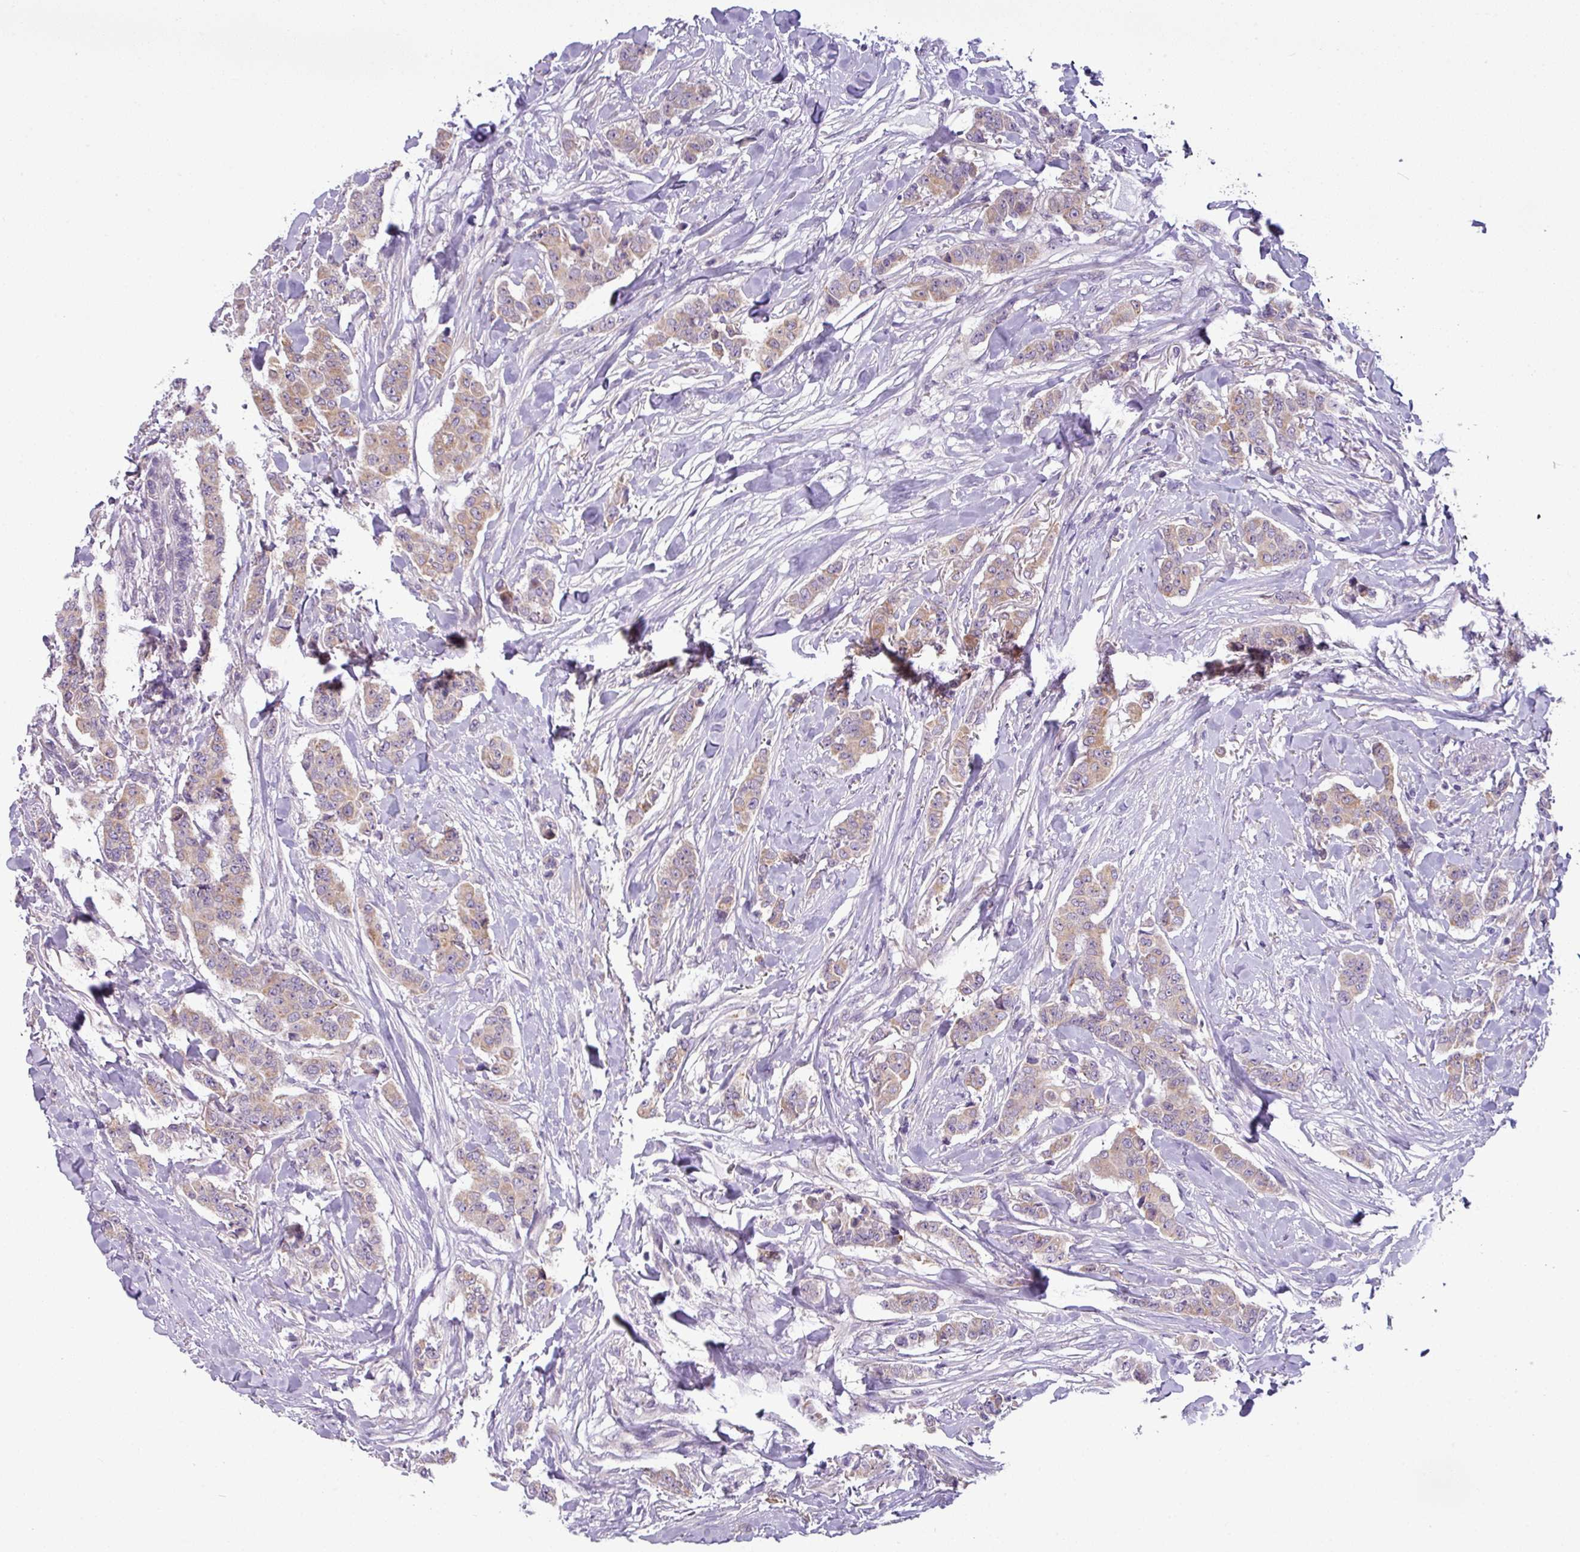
{"staining": {"intensity": "moderate", "quantity": ">75%", "location": "cytoplasmic/membranous"}, "tissue": "breast cancer", "cell_type": "Tumor cells", "image_type": "cancer", "snomed": [{"axis": "morphology", "description": "Duct carcinoma"}, {"axis": "topography", "description": "Breast"}], "caption": "Immunohistochemistry (DAB (3,3'-diaminobenzidine)) staining of human breast intraductal carcinoma demonstrates moderate cytoplasmic/membranous protein staining in approximately >75% of tumor cells. The staining is performed using DAB (3,3'-diaminobenzidine) brown chromogen to label protein expression. The nuclei are counter-stained blue using hematoxylin.", "gene": "TOR1AIP2", "patient": {"sex": "female", "age": 40}}